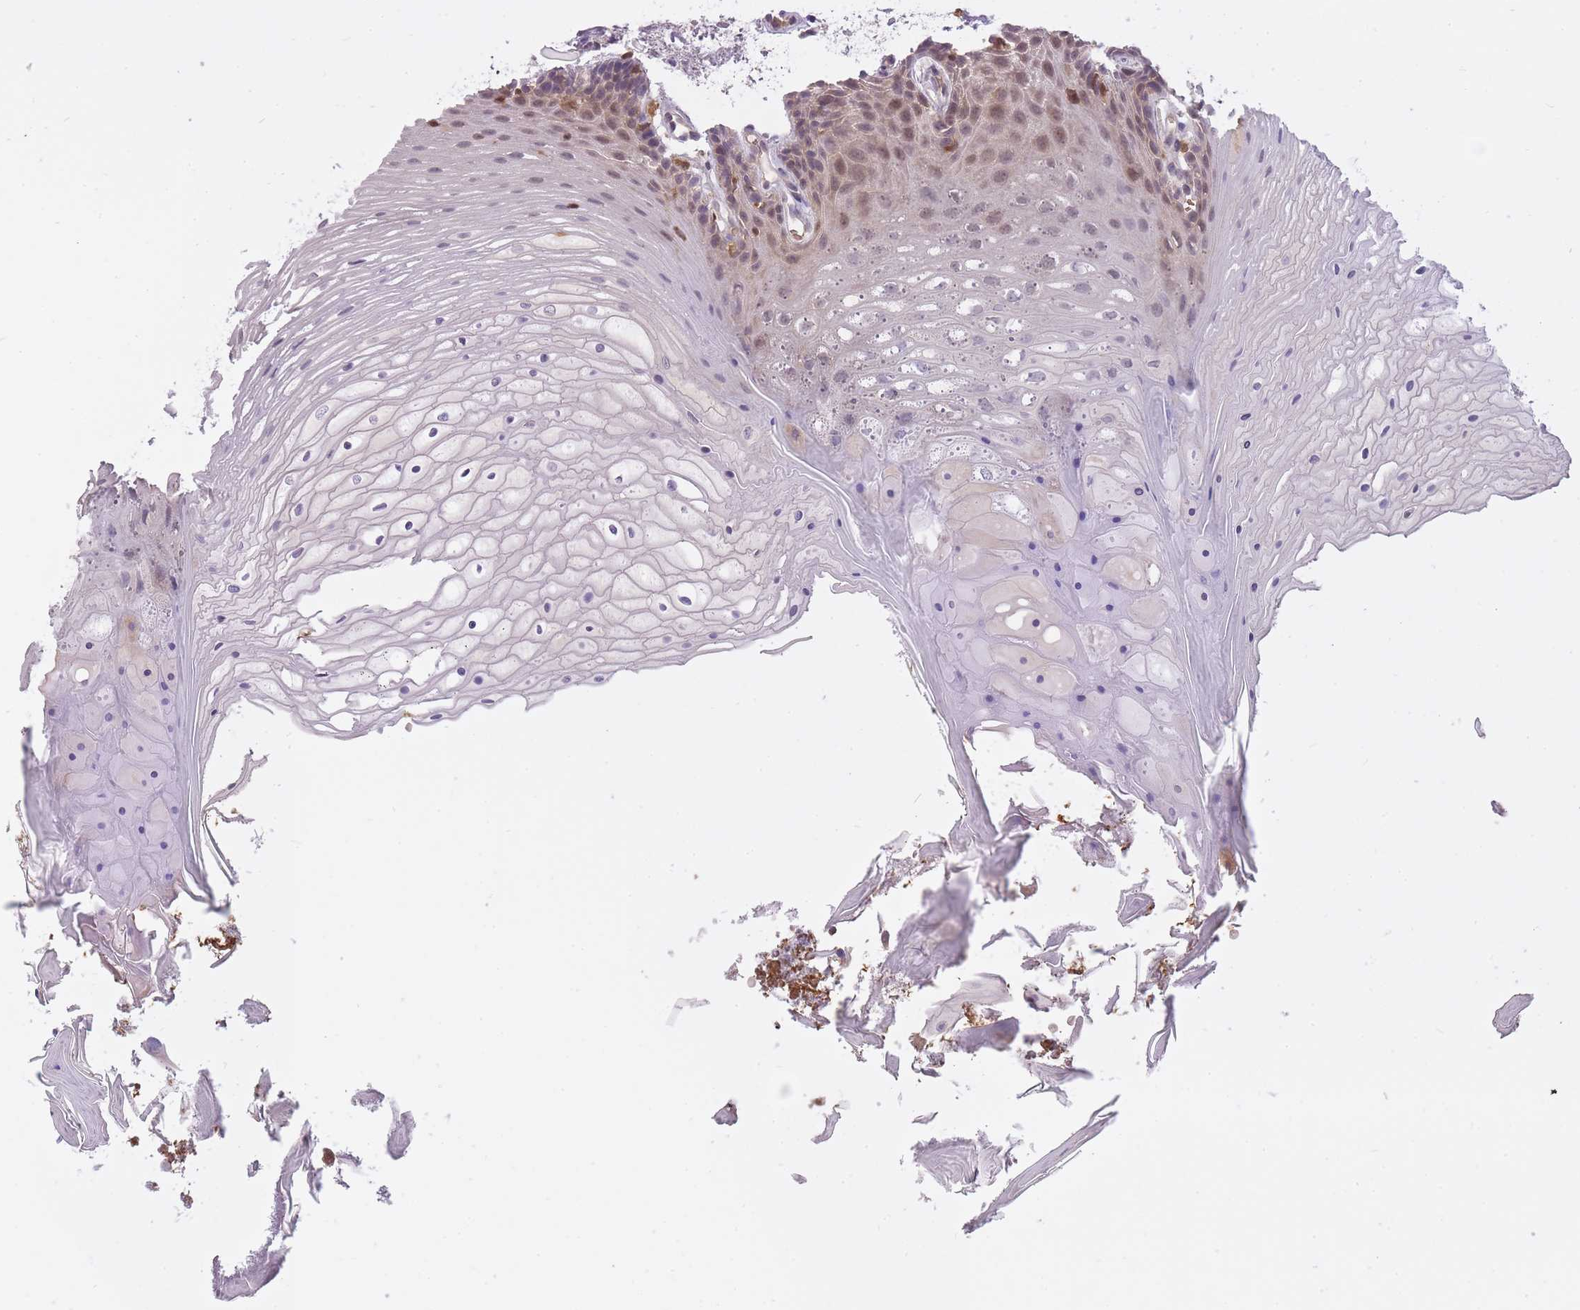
{"staining": {"intensity": "moderate", "quantity": "25%-75%", "location": "cytoplasmic/membranous,nuclear"}, "tissue": "oral mucosa", "cell_type": "Squamous epithelial cells", "image_type": "normal", "snomed": [{"axis": "morphology", "description": "Normal tissue, NOS"}, {"axis": "topography", "description": "Oral tissue"}], "caption": "Protein staining exhibits moderate cytoplasmic/membranous,nuclear expression in about 25%-75% of squamous epithelial cells in normal oral mucosa.", "gene": "CXorf38", "patient": {"sex": "female", "age": 80}}